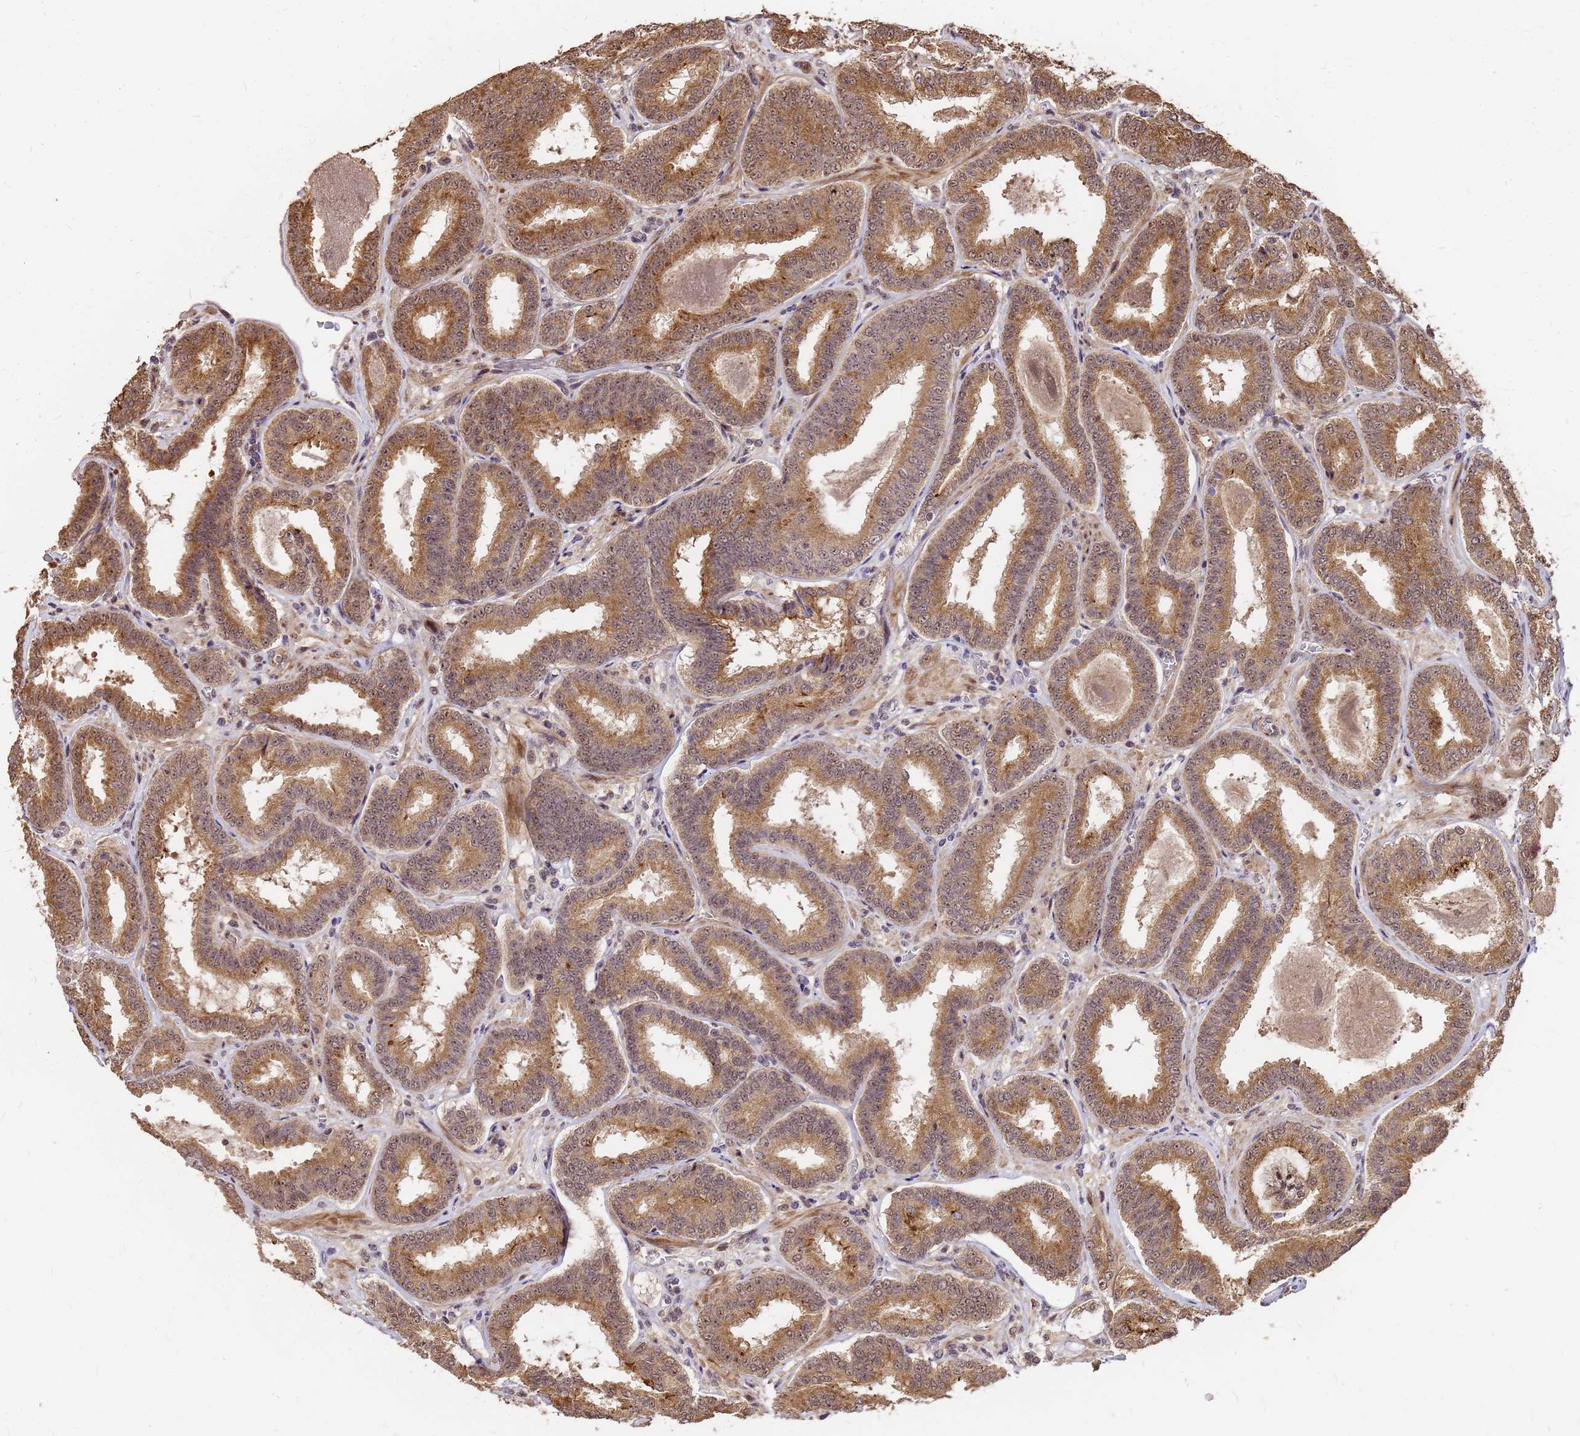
{"staining": {"intensity": "moderate", "quantity": ">75%", "location": "cytoplasmic/membranous,nuclear"}, "tissue": "prostate cancer", "cell_type": "Tumor cells", "image_type": "cancer", "snomed": [{"axis": "morphology", "description": "Adenocarcinoma, High grade"}, {"axis": "topography", "description": "Prostate"}], "caption": "Prostate cancer (adenocarcinoma (high-grade)) was stained to show a protein in brown. There is medium levels of moderate cytoplasmic/membranous and nuclear expression in about >75% of tumor cells.", "gene": "GPATCH8", "patient": {"sex": "male", "age": 72}}